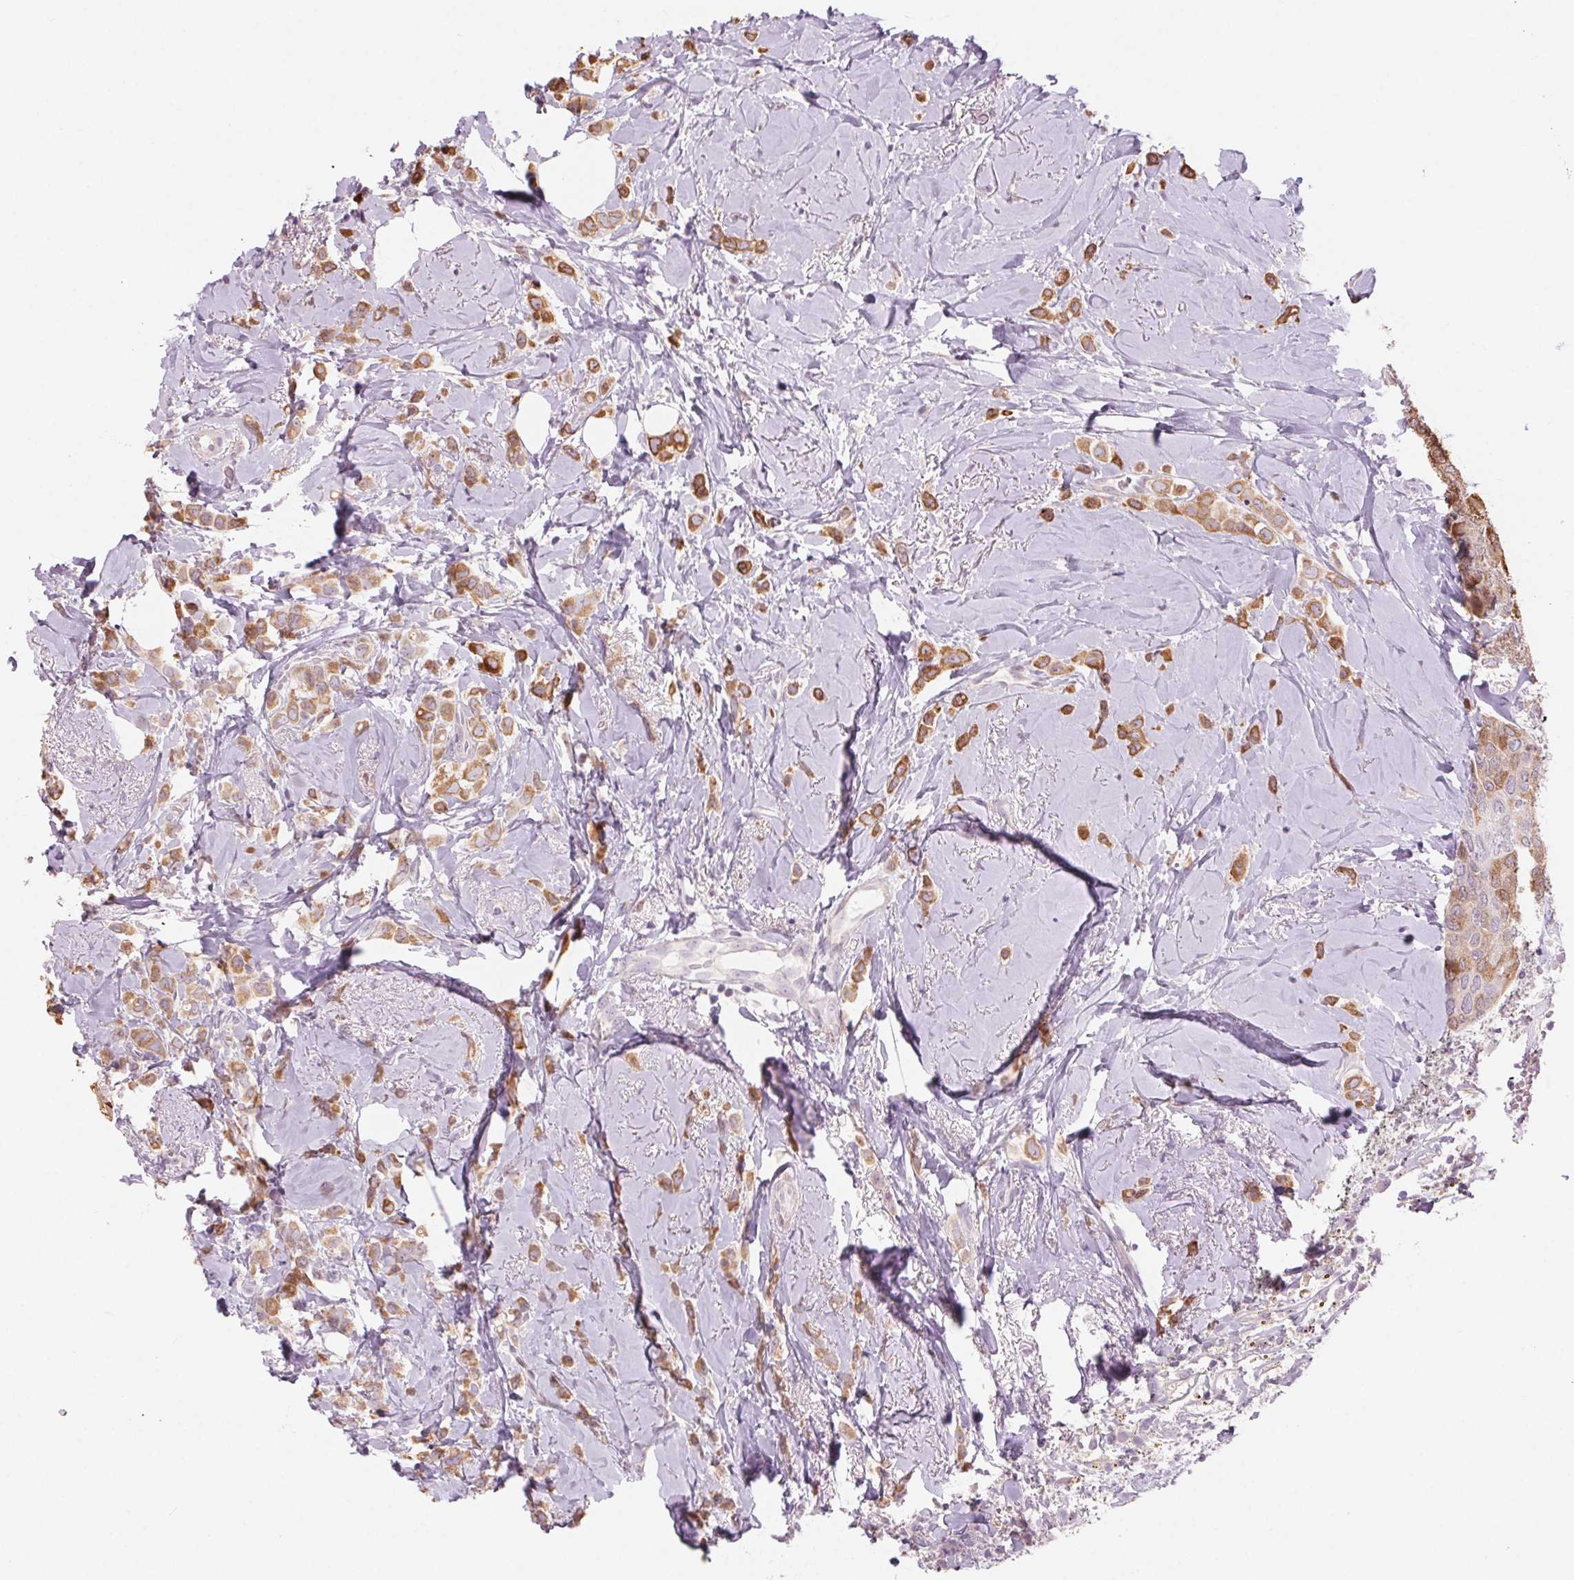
{"staining": {"intensity": "moderate", "quantity": ">75%", "location": "cytoplasmic/membranous"}, "tissue": "breast cancer", "cell_type": "Tumor cells", "image_type": "cancer", "snomed": [{"axis": "morphology", "description": "Lobular carcinoma"}, {"axis": "topography", "description": "Breast"}], "caption": "Immunohistochemical staining of lobular carcinoma (breast) displays moderate cytoplasmic/membranous protein positivity in about >75% of tumor cells.", "gene": "HHLA2", "patient": {"sex": "female", "age": 66}}